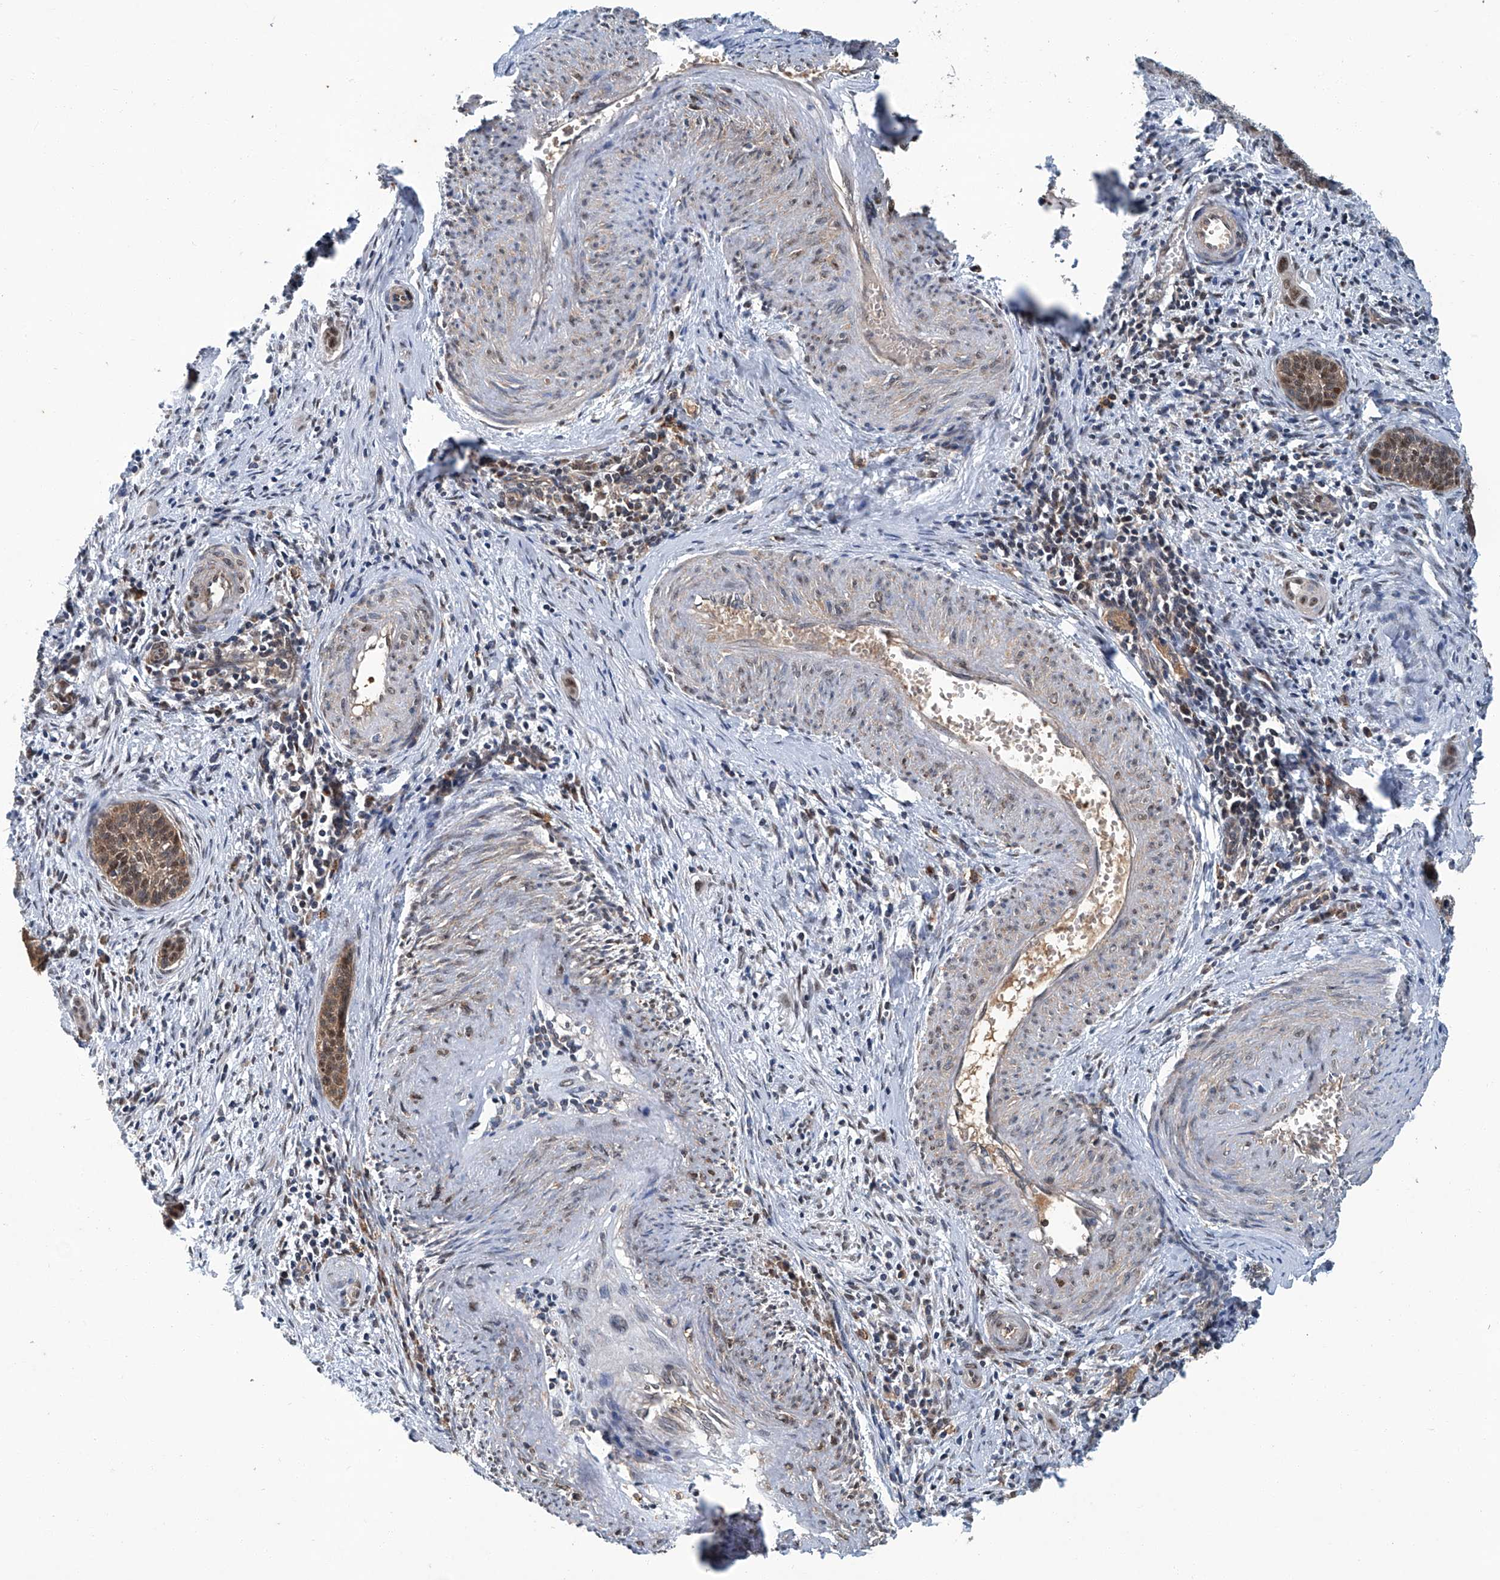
{"staining": {"intensity": "moderate", "quantity": ">75%", "location": "cytoplasmic/membranous,nuclear"}, "tissue": "cervical cancer", "cell_type": "Tumor cells", "image_type": "cancer", "snomed": [{"axis": "morphology", "description": "Squamous cell carcinoma, NOS"}, {"axis": "topography", "description": "Cervix"}], "caption": "DAB immunohistochemical staining of human cervical cancer (squamous cell carcinoma) reveals moderate cytoplasmic/membranous and nuclear protein positivity in approximately >75% of tumor cells.", "gene": "CLK1", "patient": {"sex": "female", "age": 33}}